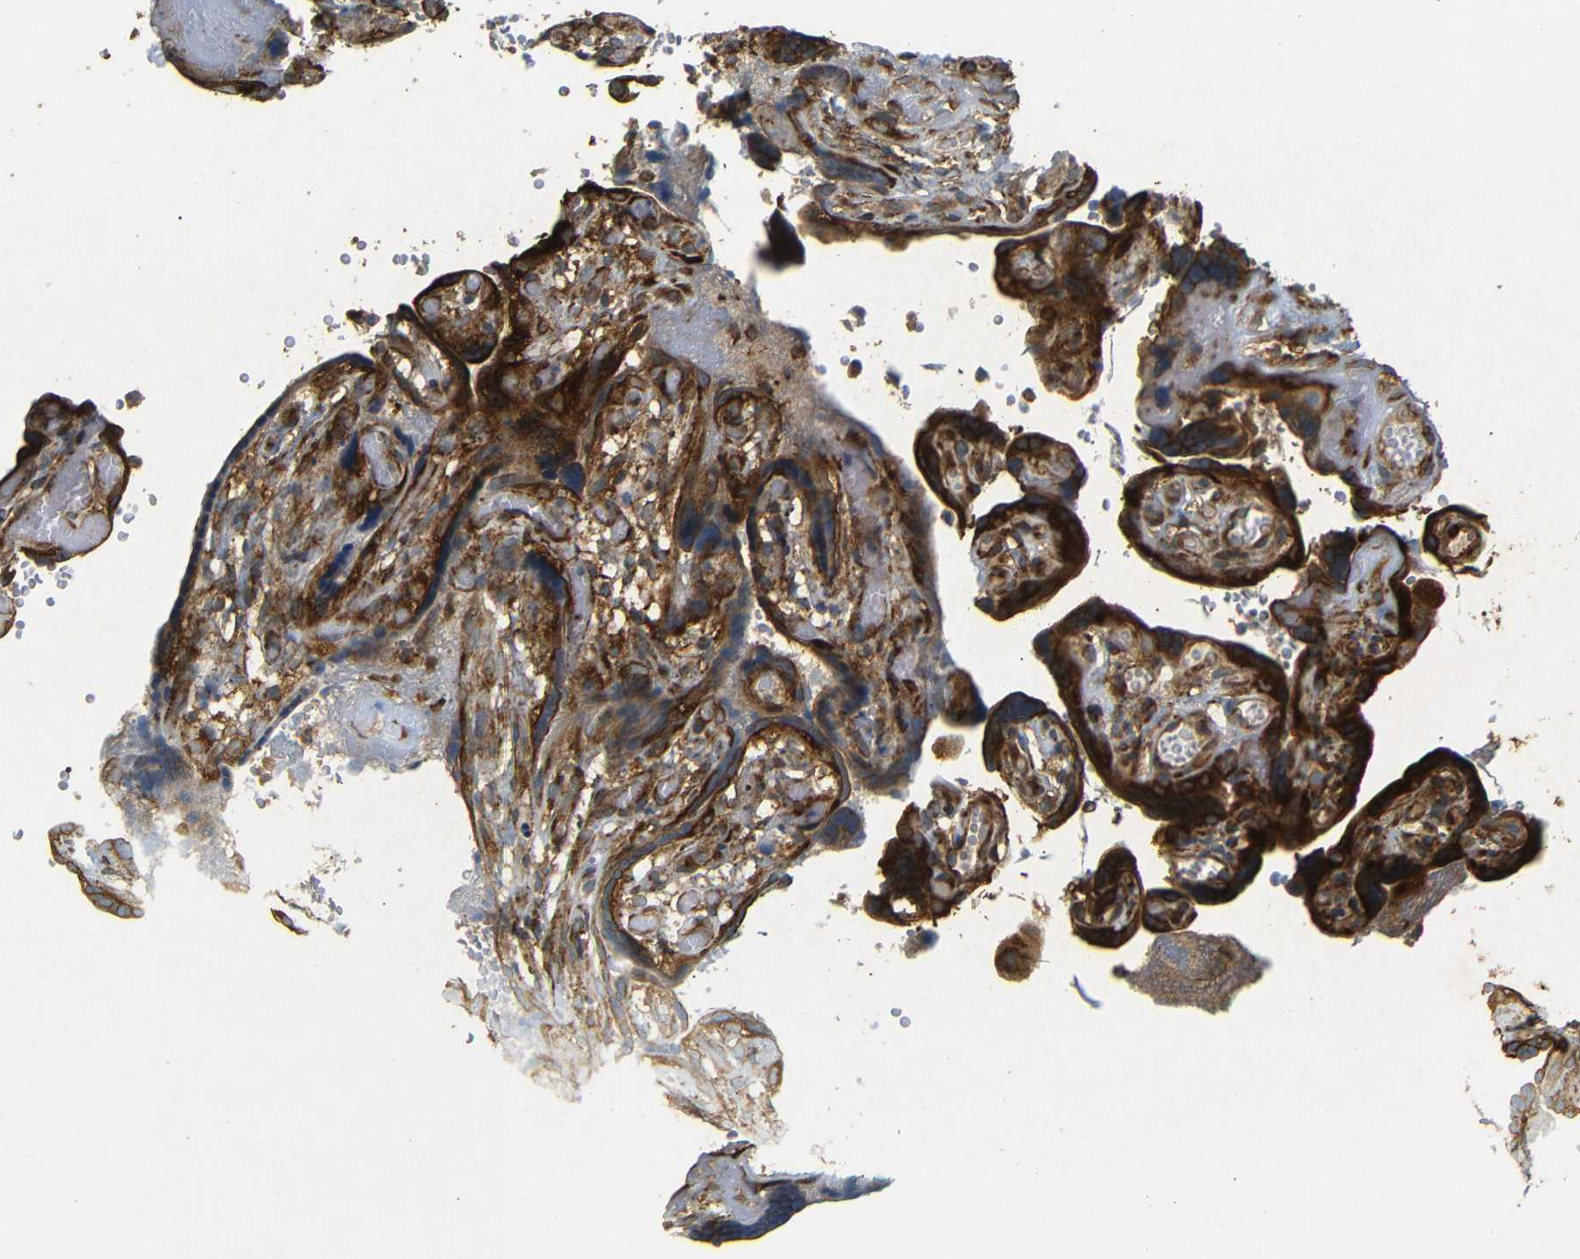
{"staining": {"intensity": "strong", "quantity": ">75%", "location": "cytoplasmic/membranous"}, "tissue": "placenta", "cell_type": "Decidual cells", "image_type": "normal", "snomed": [{"axis": "morphology", "description": "Normal tissue, NOS"}, {"axis": "topography", "description": "Placenta"}], "caption": "Immunohistochemistry (IHC) photomicrograph of benign placenta stained for a protein (brown), which reveals high levels of strong cytoplasmic/membranous staining in approximately >75% of decidual cells.", "gene": "BTF3", "patient": {"sex": "female", "age": 30}}